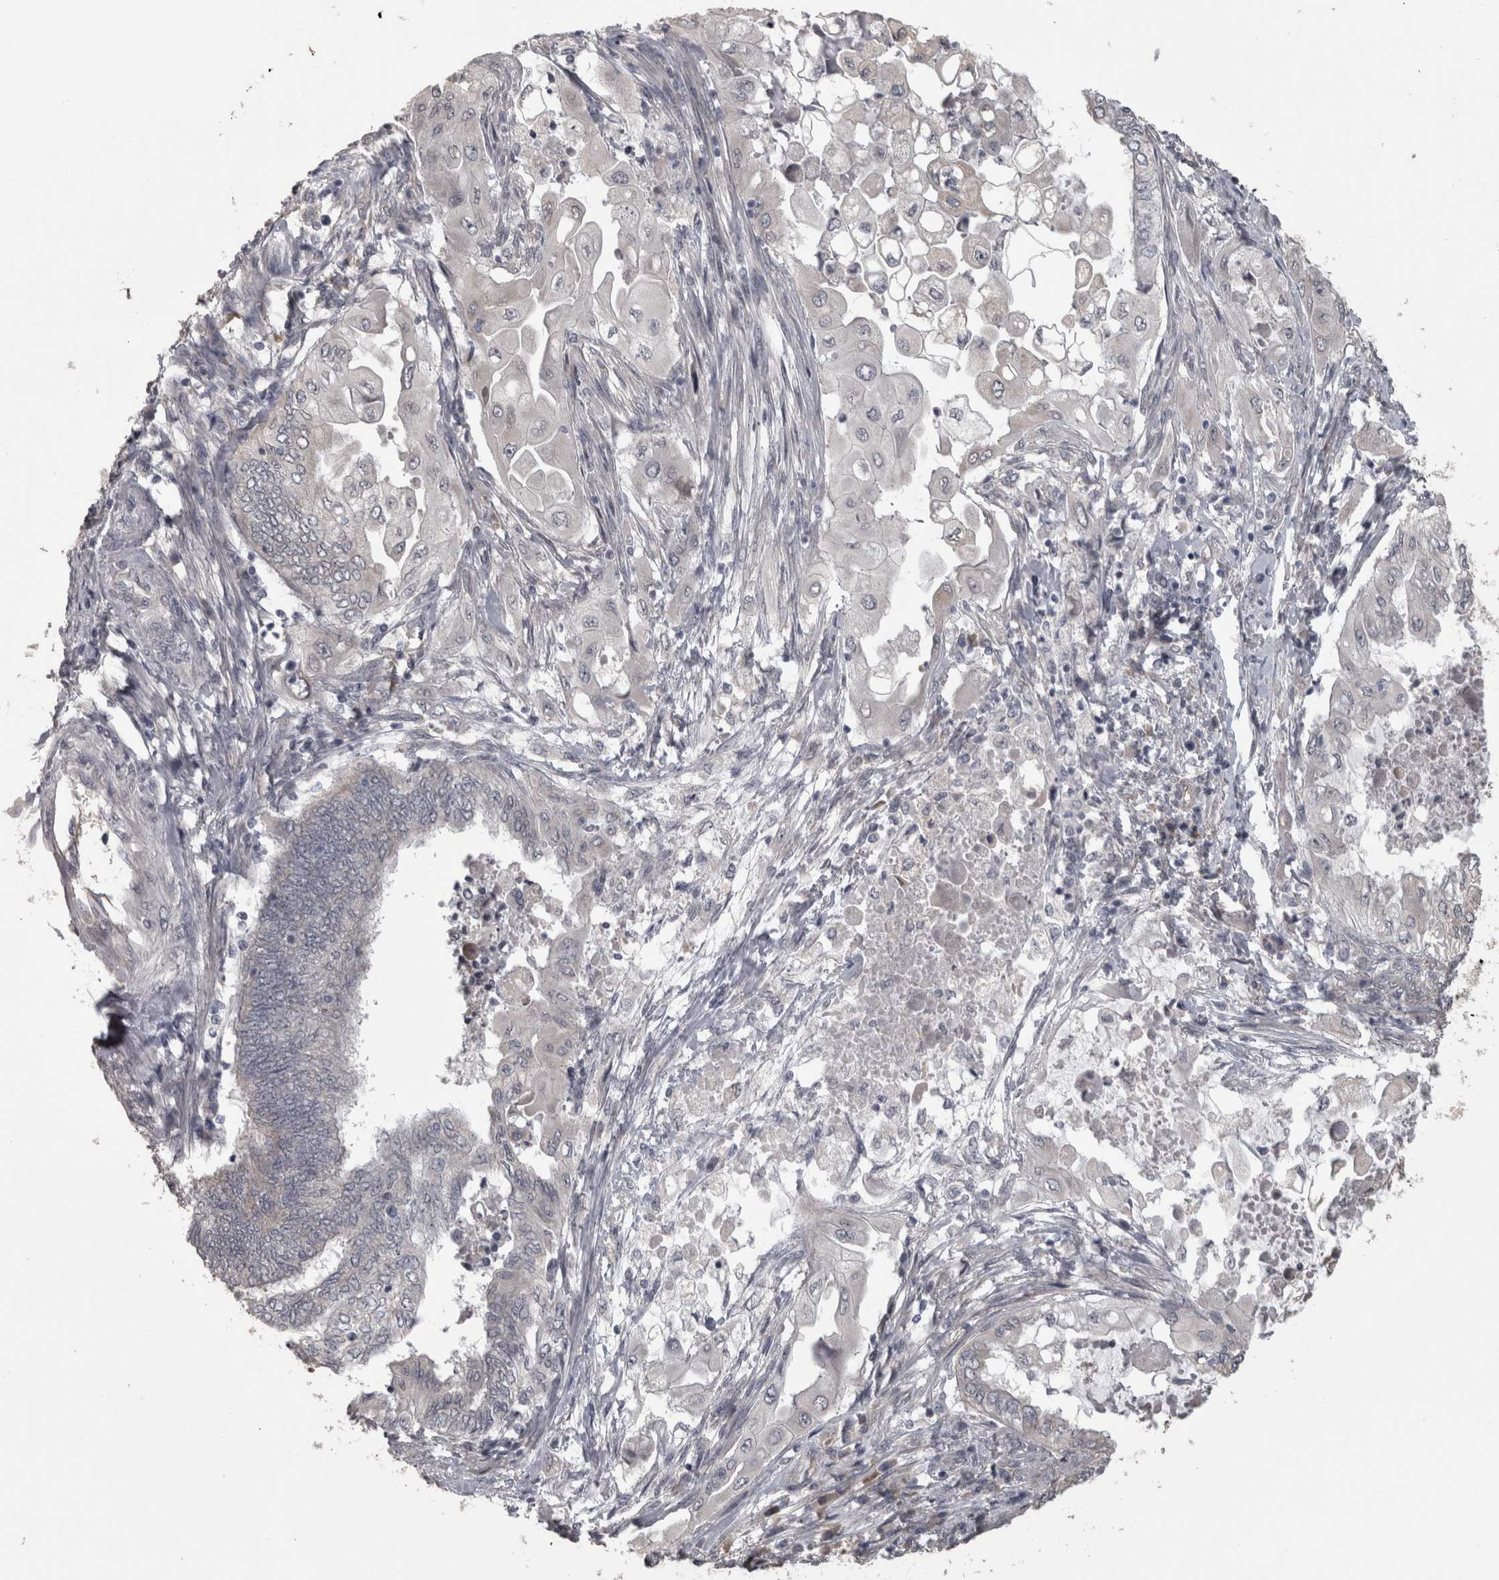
{"staining": {"intensity": "negative", "quantity": "none", "location": "none"}, "tissue": "endometrial cancer", "cell_type": "Tumor cells", "image_type": "cancer", "snomed": [{"axis": "morphology", "description": "Adenocarcinoma, NOS"}, {"axis": "topography", "description": "Uterus"}, {"axis": "topography", "description": "Endometrium"}], "caption": "IHC image of endometrial cancer stained for a protein (brown), which shows no positivity in tumor cells.", "gene": "RAB29", "patient": {"sex": "female", "age": 70}}